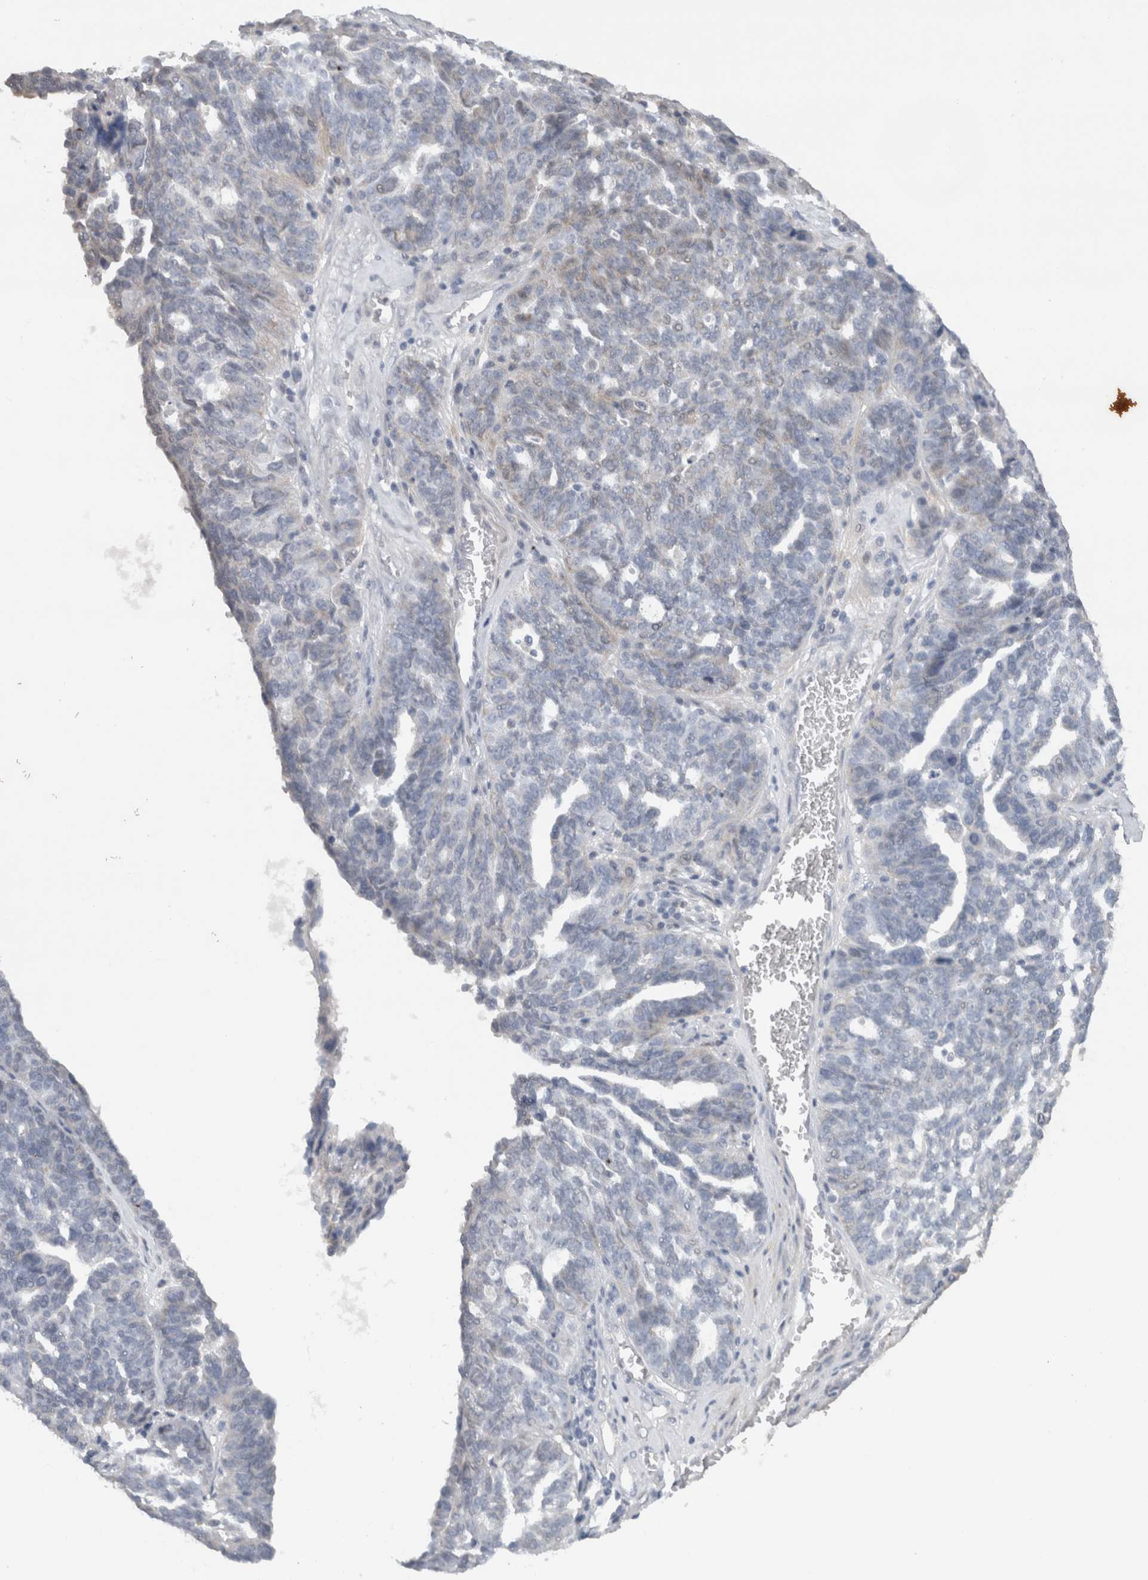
{"staining": {"intensity": "negative", "quantity": "none", "location": "none"}, "tissue": "ovarian cancer", "cell_type": "Tumor cells", "image_type": "cancer", "snomed": [{"axis": "morphology", "description": "Cystadenocarcinoma, serous, NOS"}, {"axis": "topography", "description": "Ovary"}], "caption": "Micrograph shows no significant protein expression in tumor cells of ovarian cancer (serous cystadenocarcinoma).", "gene": "AGMAT", "patient": {"sex": "female", "age": 59}}